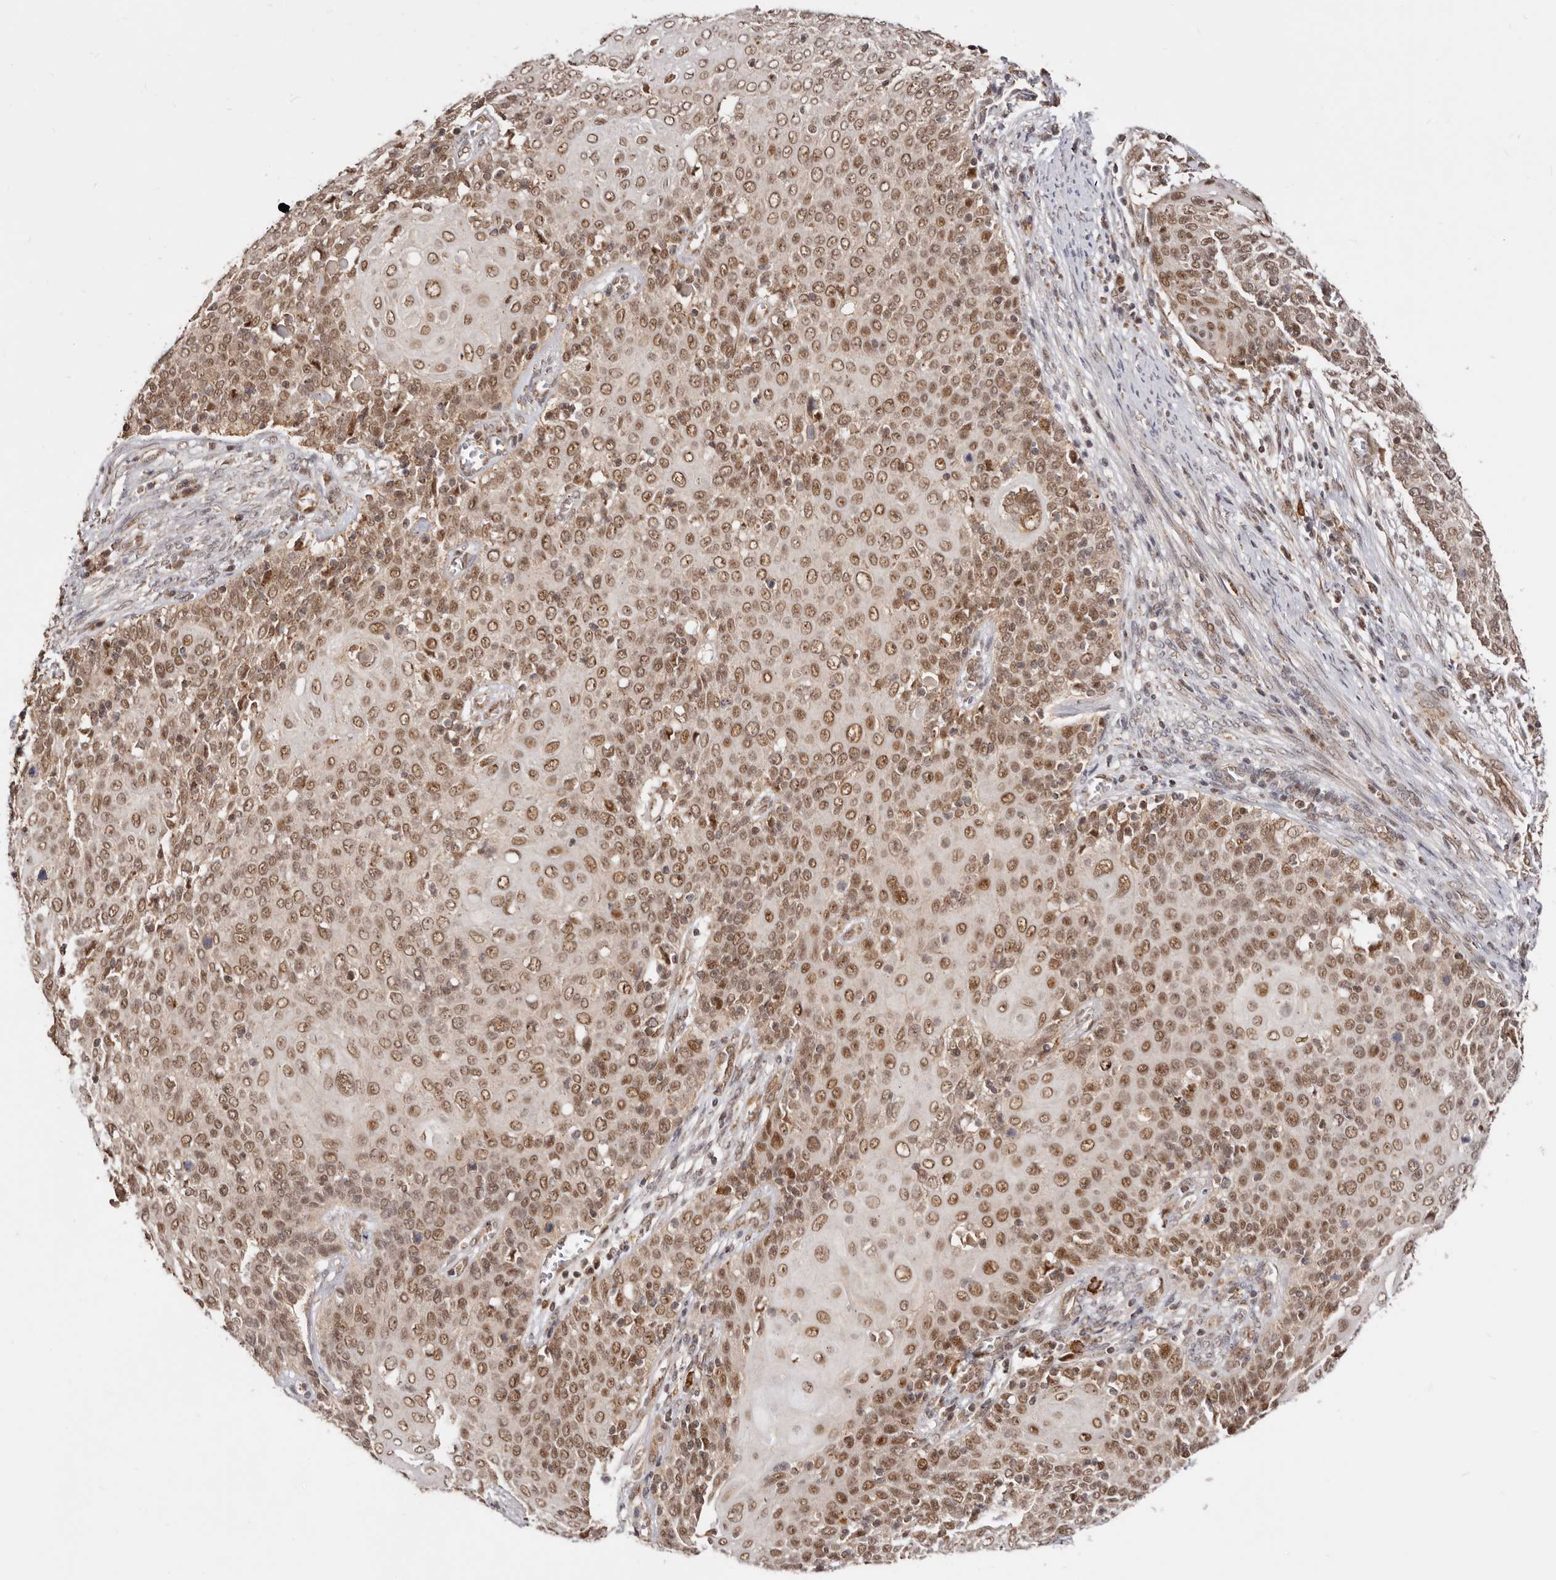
{"staining": {"intensity": "strong", "quantity": ">75%", "location": "nuclear"}, "tissue": "cervical cancer", "cell_type": "Tumor cells", "image_type": "cancer", "snomed": [{"axis": "morphology", "description": "Squamous cell carcinoma, NOS"}, {"axis": "topography", "description": "Cervix"}], "caption": "Tumor cells demonstrate high levels of strong nuclear positivity in approximately >75% of cells in human squamous cell carcinoma (cervical). (DAB (3,3'-diaminobenzidine) IHC, brown staining for protein, blue staining for nuclei).", "gene": "SEC14L1", "patient": {"sex": "female", "age": 39}}